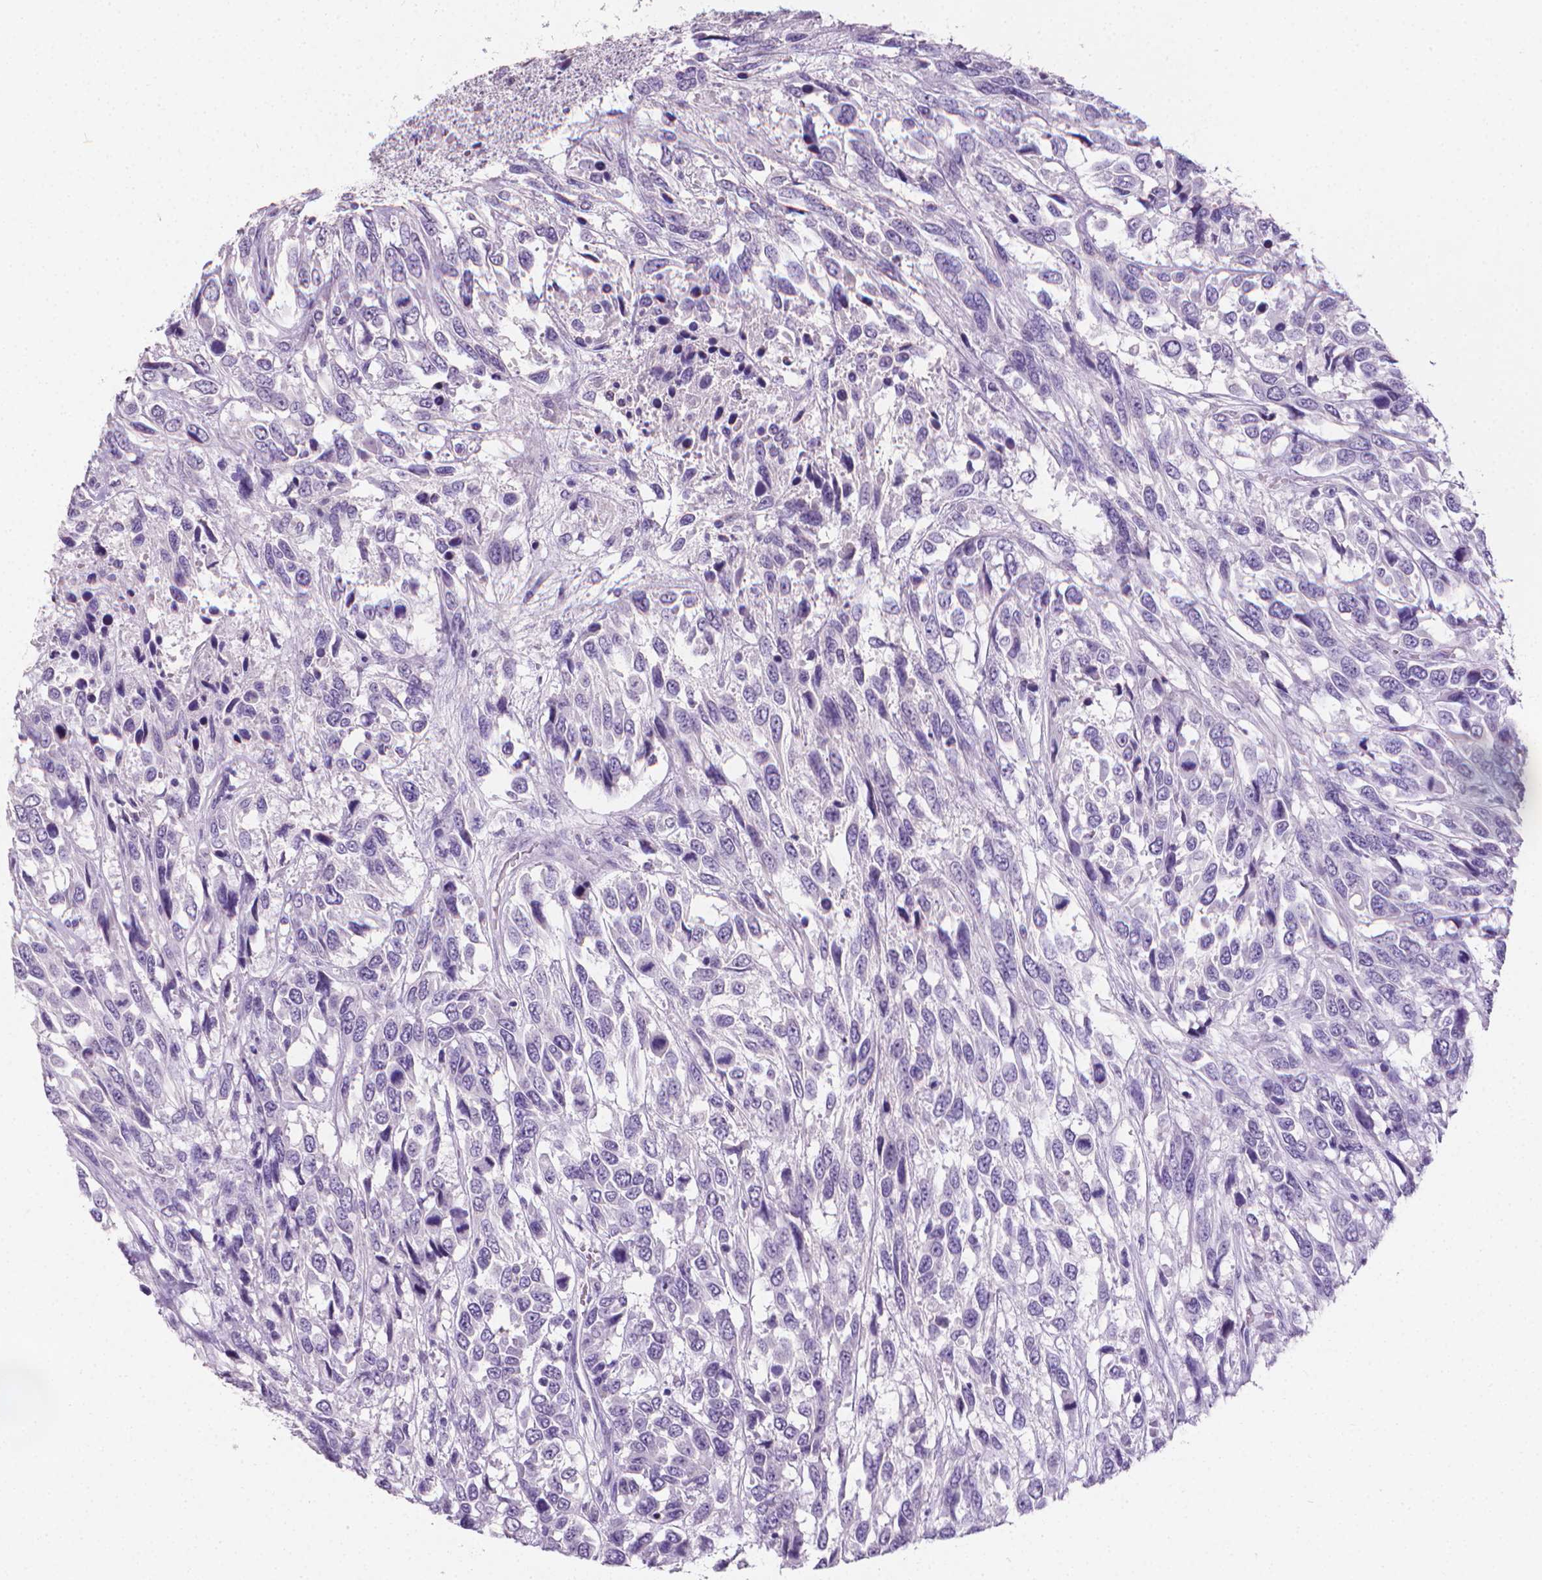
{"staining": {"intensity": "negative", "quantity": "none", "location": "none"}, "tissue": "urothelial cancer", "cell_type": "Tumor cells", "image_type": "cancer", "snomed": [{"axis": "morphology", "description": "Urothelial carcinoma, High grade"}, {"axis": "topography", "description": "Urinary bladder"}], "caption": "DAB immunohistochemical staining of human urothelial cancer reveals no significant positivity in tumor cells. Nuclei are stained in blue.", "gene": "XPNPEP2", "patient": {"sex": "female", "age": 70}}